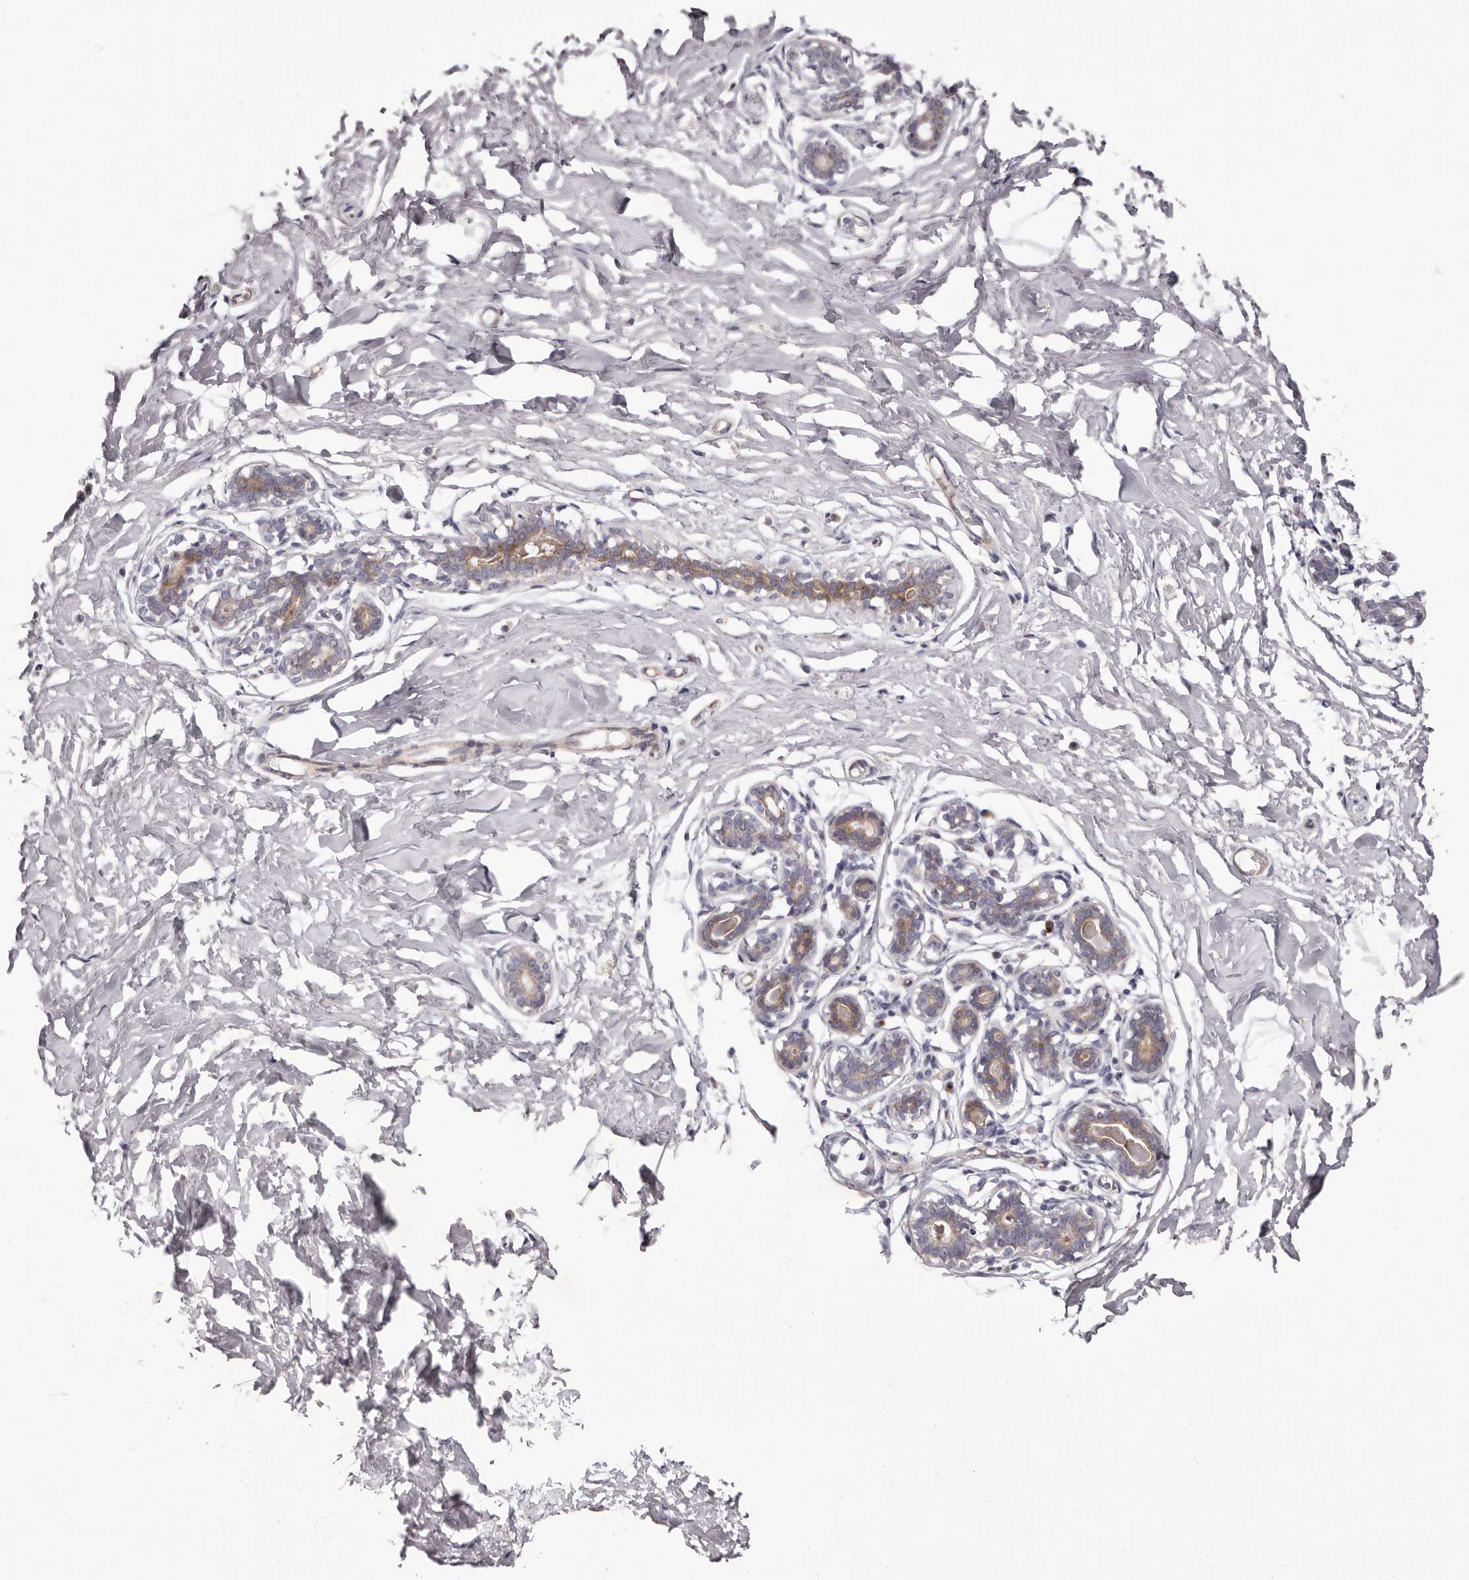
{"staining": {"intensity": "negative", "quantity": "none", "location": "none"}, "tissue": "breast", "cell_type": "Adipocytes", "image_type": "normal", "snomed": [{"axis": "morphology", "description": "Normal tissue, NOS"}, {"axis": "morphology", "description": "Adenoma, NOS"}, {"axis": "topography", "description": "Breast"}], "caption": "Immunohistochemistry of normal breast shows no staining in adipocytes.", "gene": "PEG10", "patient": {"sex": "female", "age": 23}}